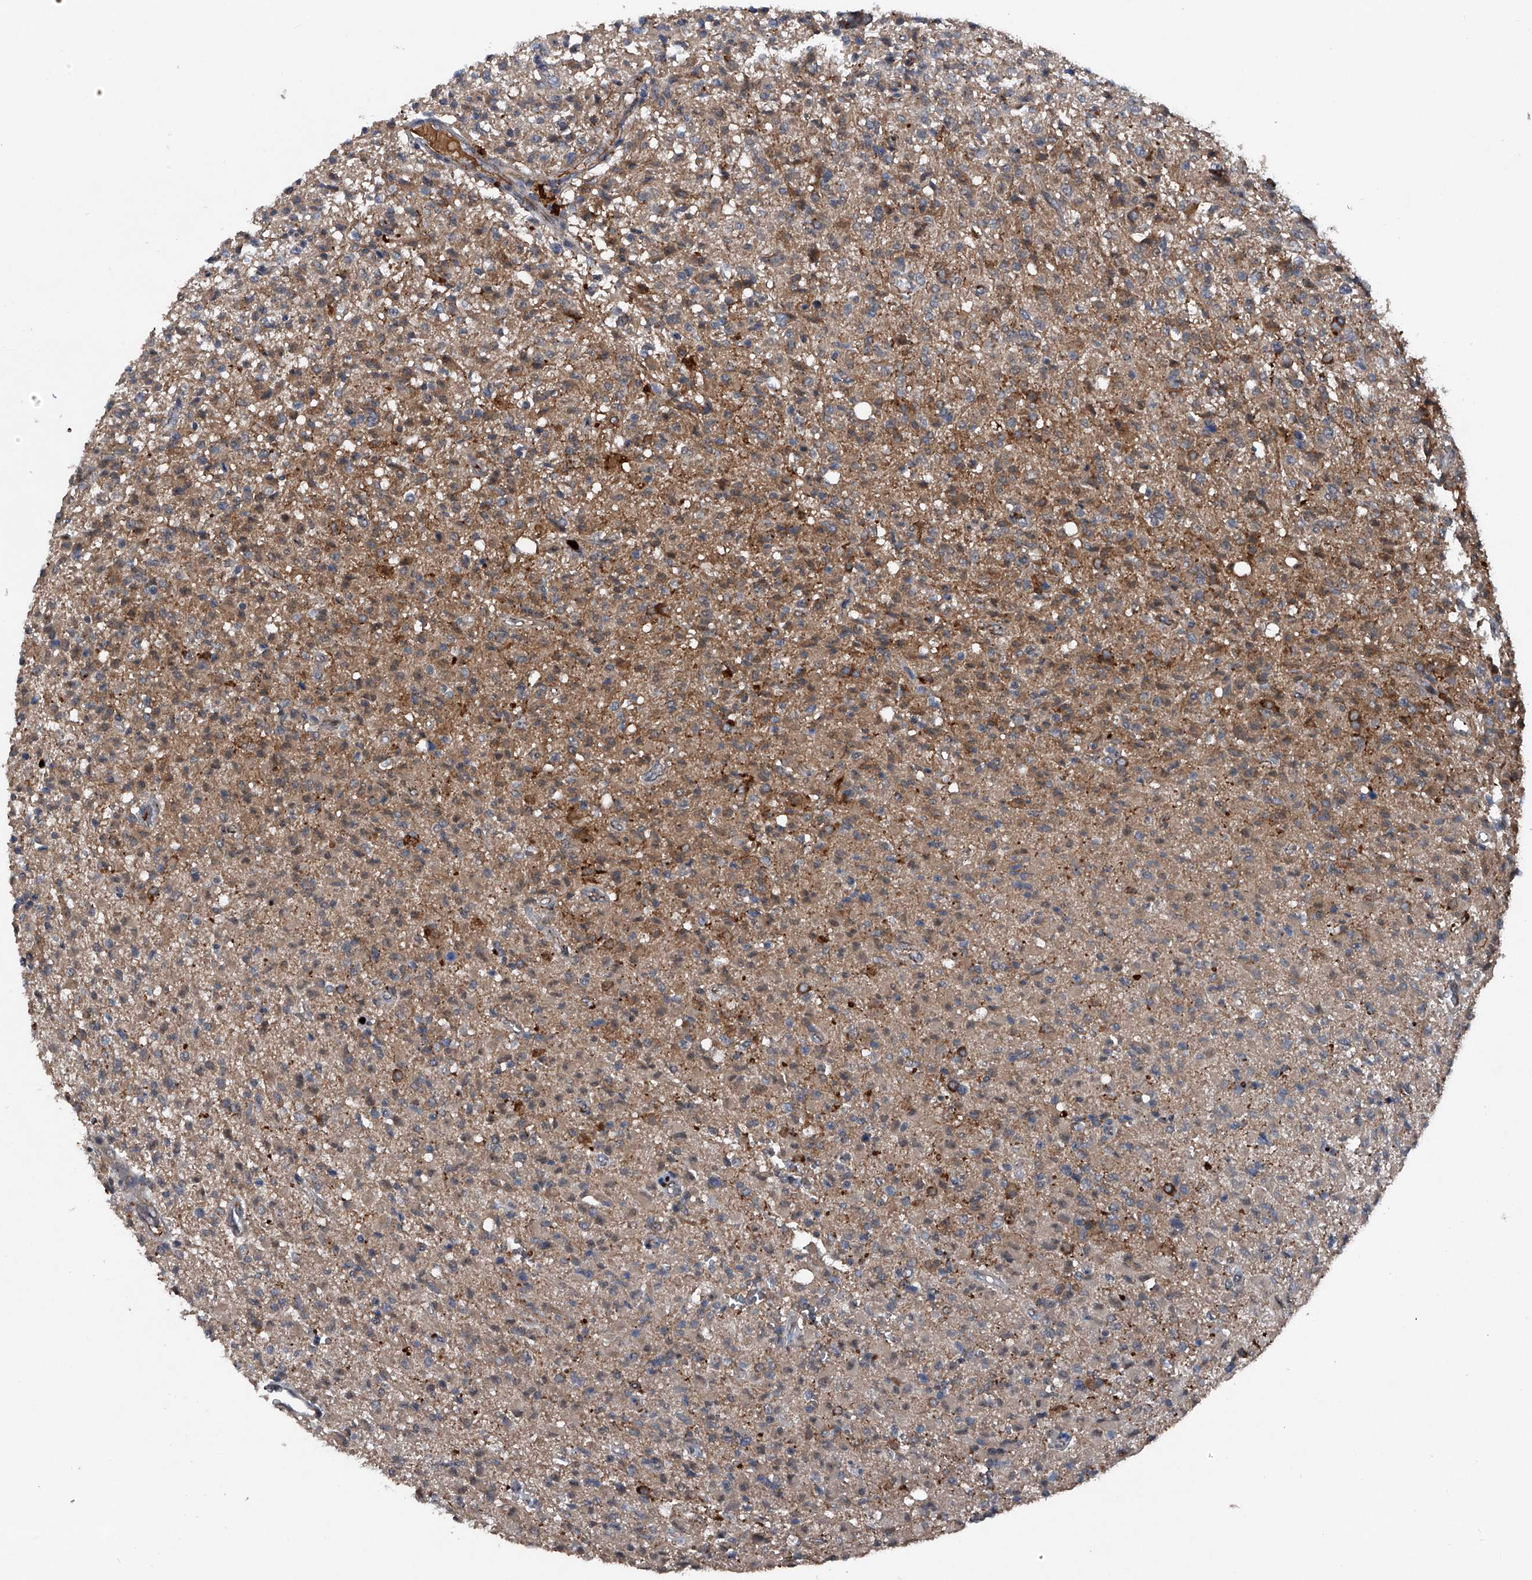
{"staining": {"intensity": "weak", "quantity": "25%-75%", "location": "cytoplasmic/membranous"}, "tissue": "glioma", "cell_type": "Tumor cells", "image_type": "cancer", "snomed": [{"axis": "morphology", "description": "Glioma, malignant, High grade"}, {"axis": "topography", "description": "Brain"}], "caption": "Immunohistochemical staining of human malignant glioma (high-grade) shows low levels of weak cytoplasmic/membranous protein expression in about 25%-75% of tumor cells.", "gene": "MAPKAP1", "patient": {"sex": "female", "age": 57}}